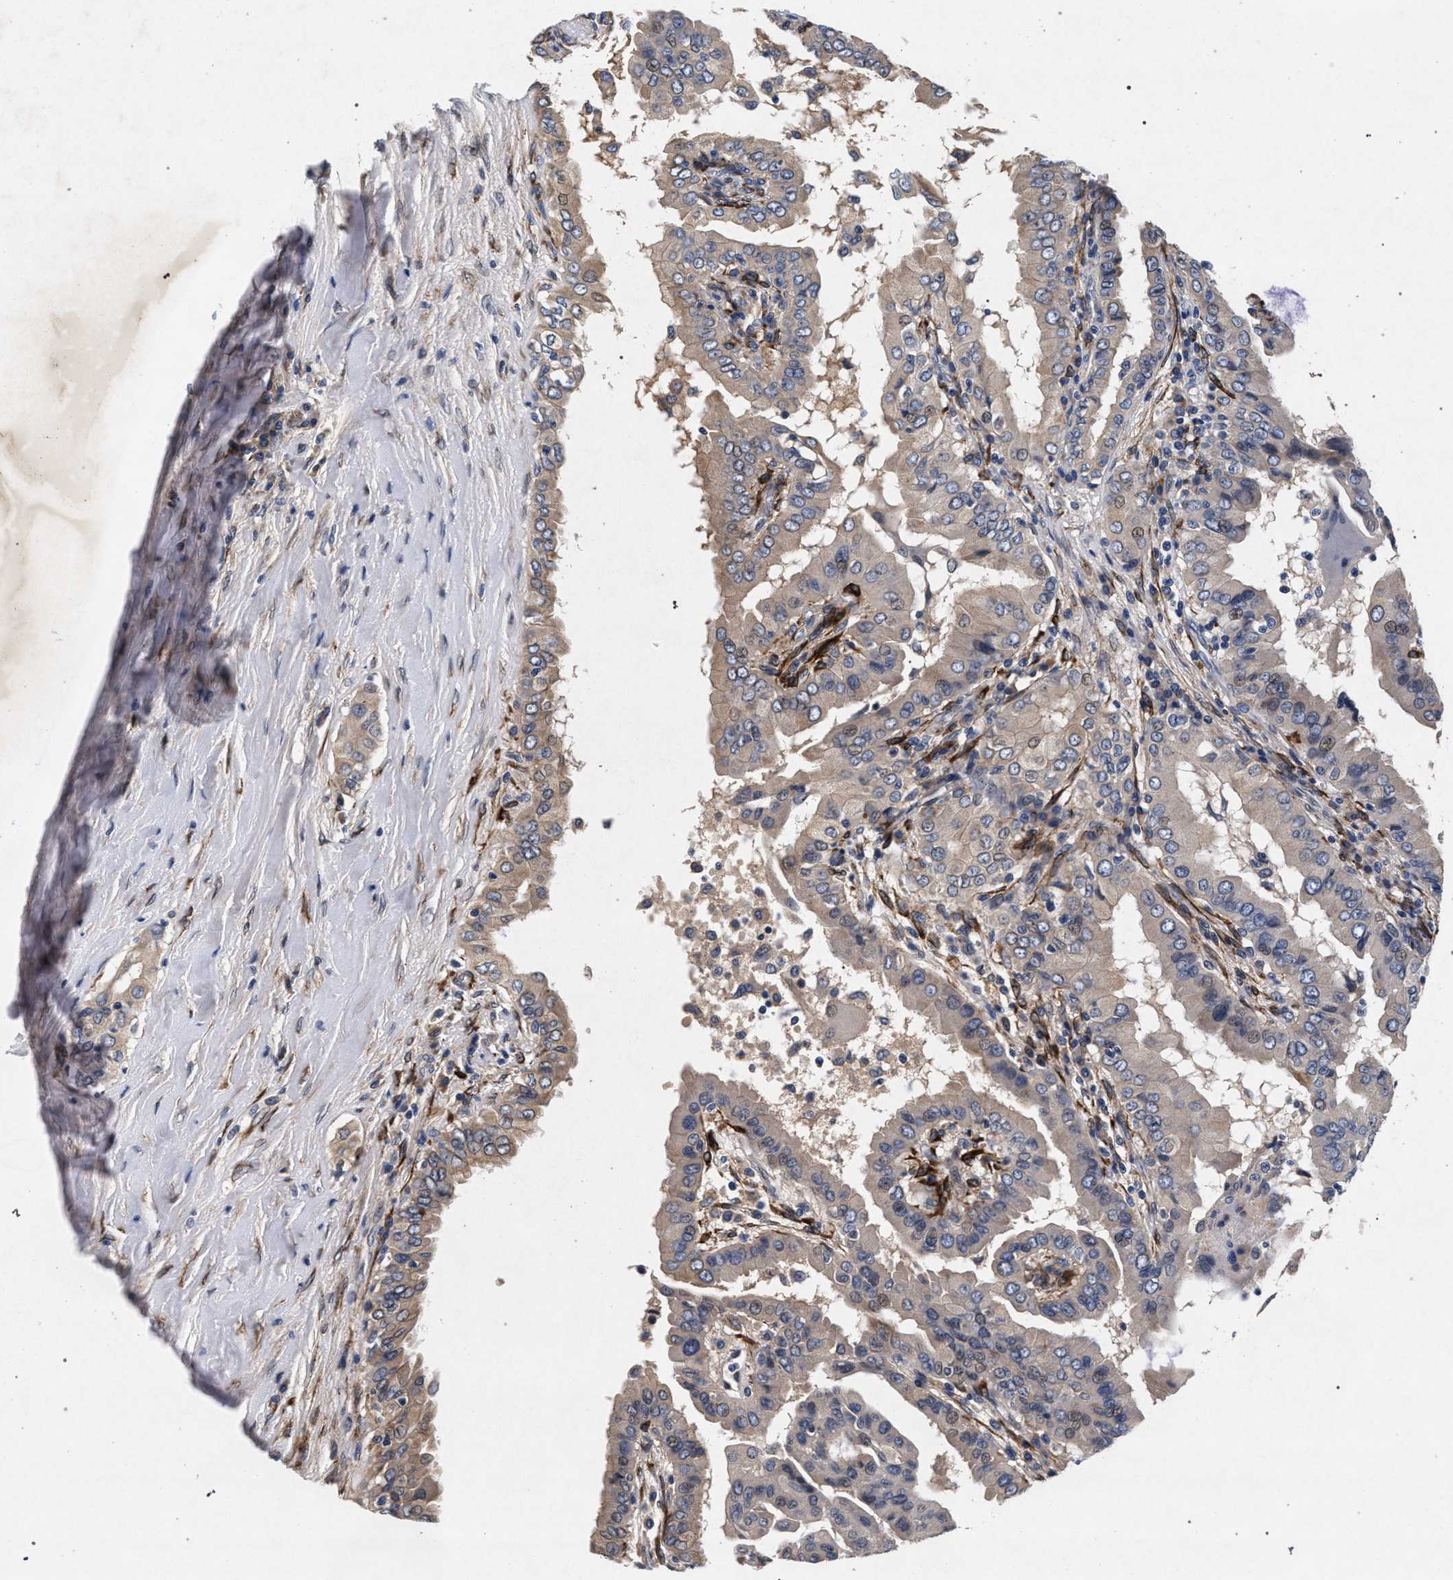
{"staining": {"intensity": "weak", "quantity": "<25%", "location": "cytoplasmic/membranous"}, "tissue": "thyroid cancer", "cell_type": "Tumor cells", "image_type": "cancer", "snomed": [{"axis": "morphology", "description": "Papillary adenocarcinoma, NOS"}, {"axis": "topography", "description": "Thyroid gland"}], "caption": "Micrograph shows no significant protein staining in tumor cells of thyroid cancer. (DAB IHC with hematoxylin counter stain).", "gene": "NEK7", "patient": {"sex": "male", "age": 33}}